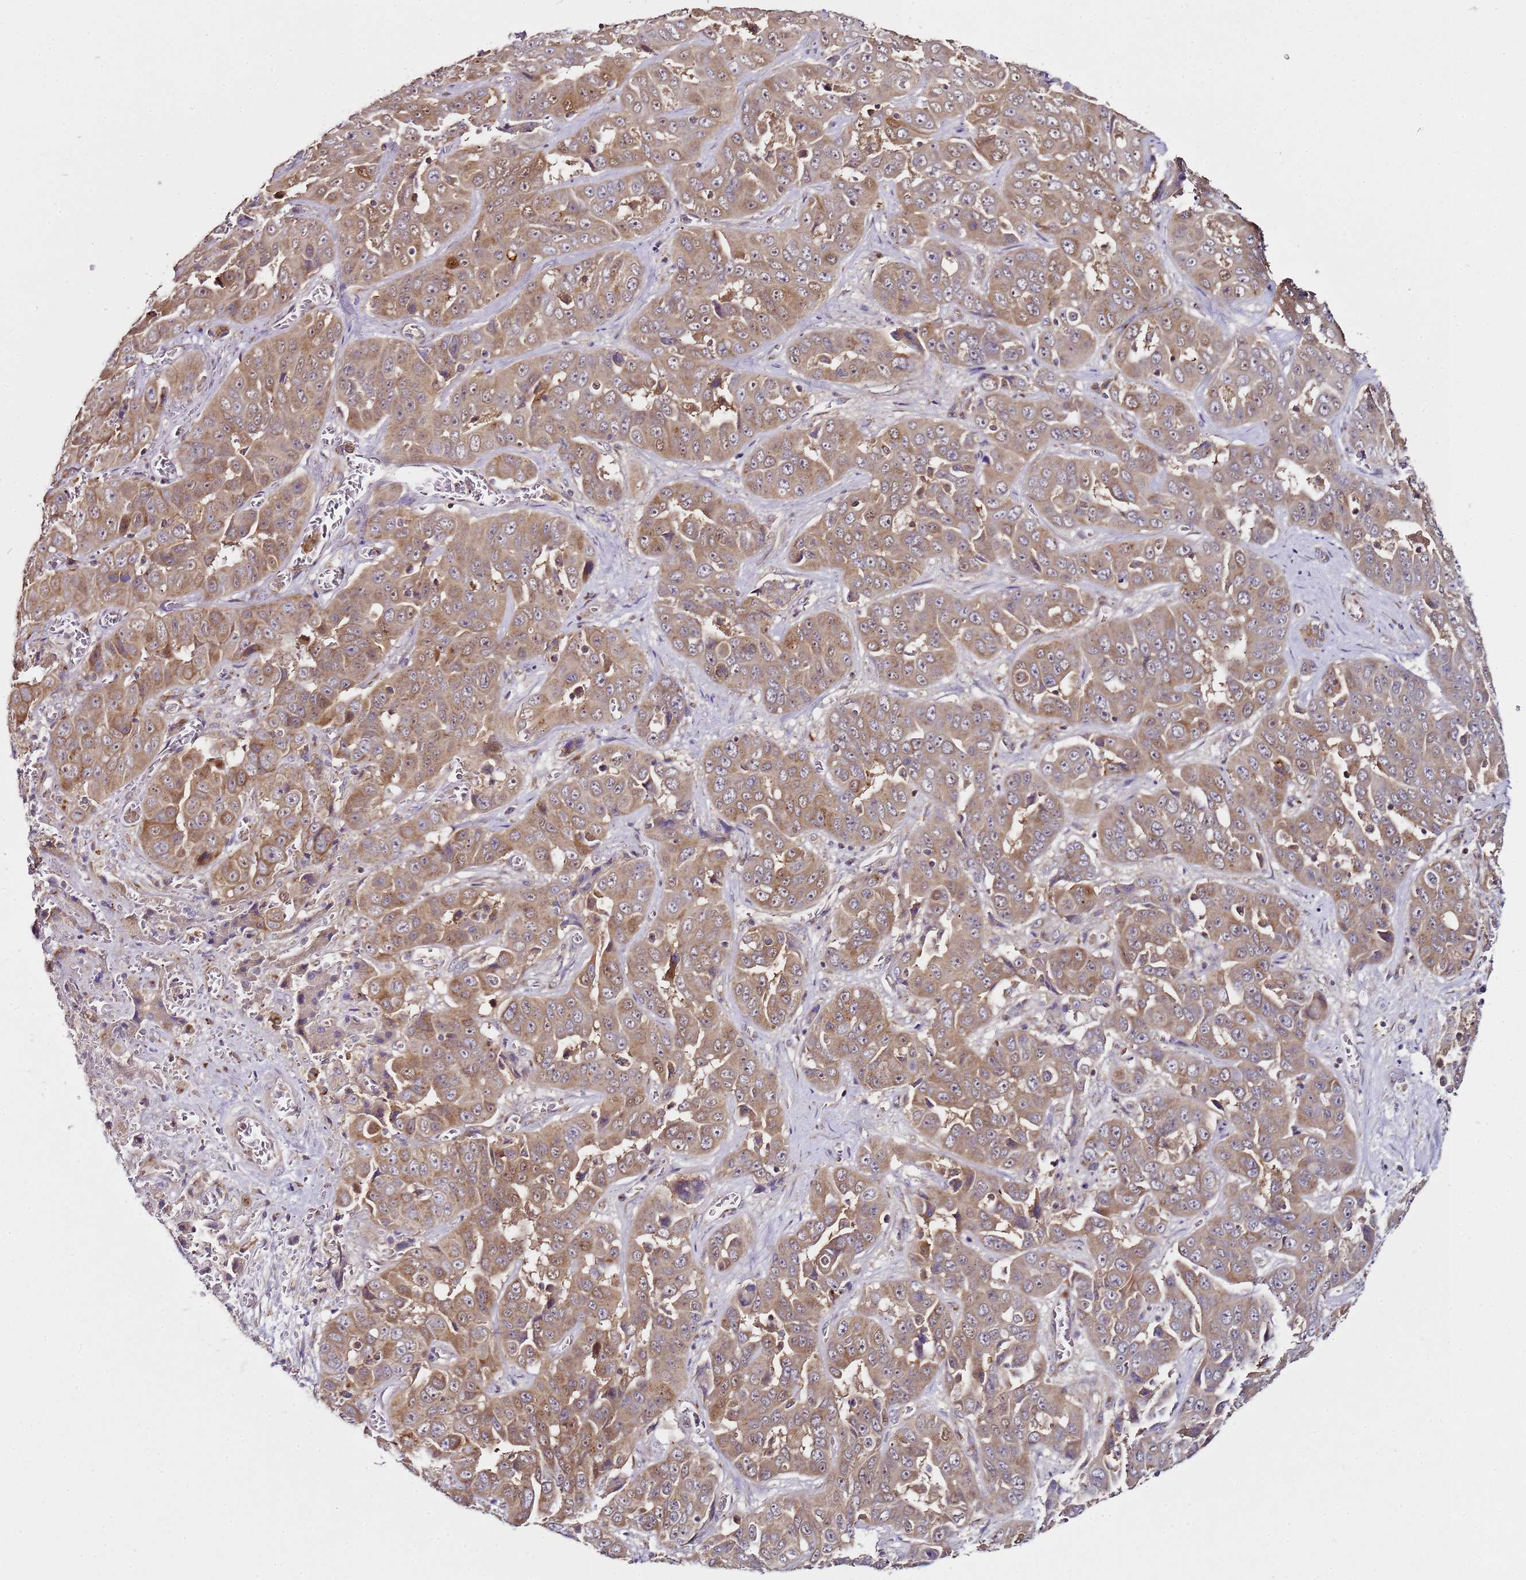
{"staining": {"intensity": "moderate", "quantity": ">75%", "location": "cytoplasmic/membranous,nuclear"}, "tissue": "liver cancer", "cell_type": "Tumor cells", "image_type": "cancer", "snomed": [{"axis": "morphology", "description": "Cholangiocarcinoma"}, {"axis": "topography", "description": "Liver"}], "caption": "Immunohistochemistry (DAB) staining of human liver cholangiocarcinoma demonstrates moderate cytoplasmic/membranous and nuclear protein positivity in approximately >75% of tumor cells.", "gene": "MRPL49", "patient": {"sex": "female", "age": 52}}